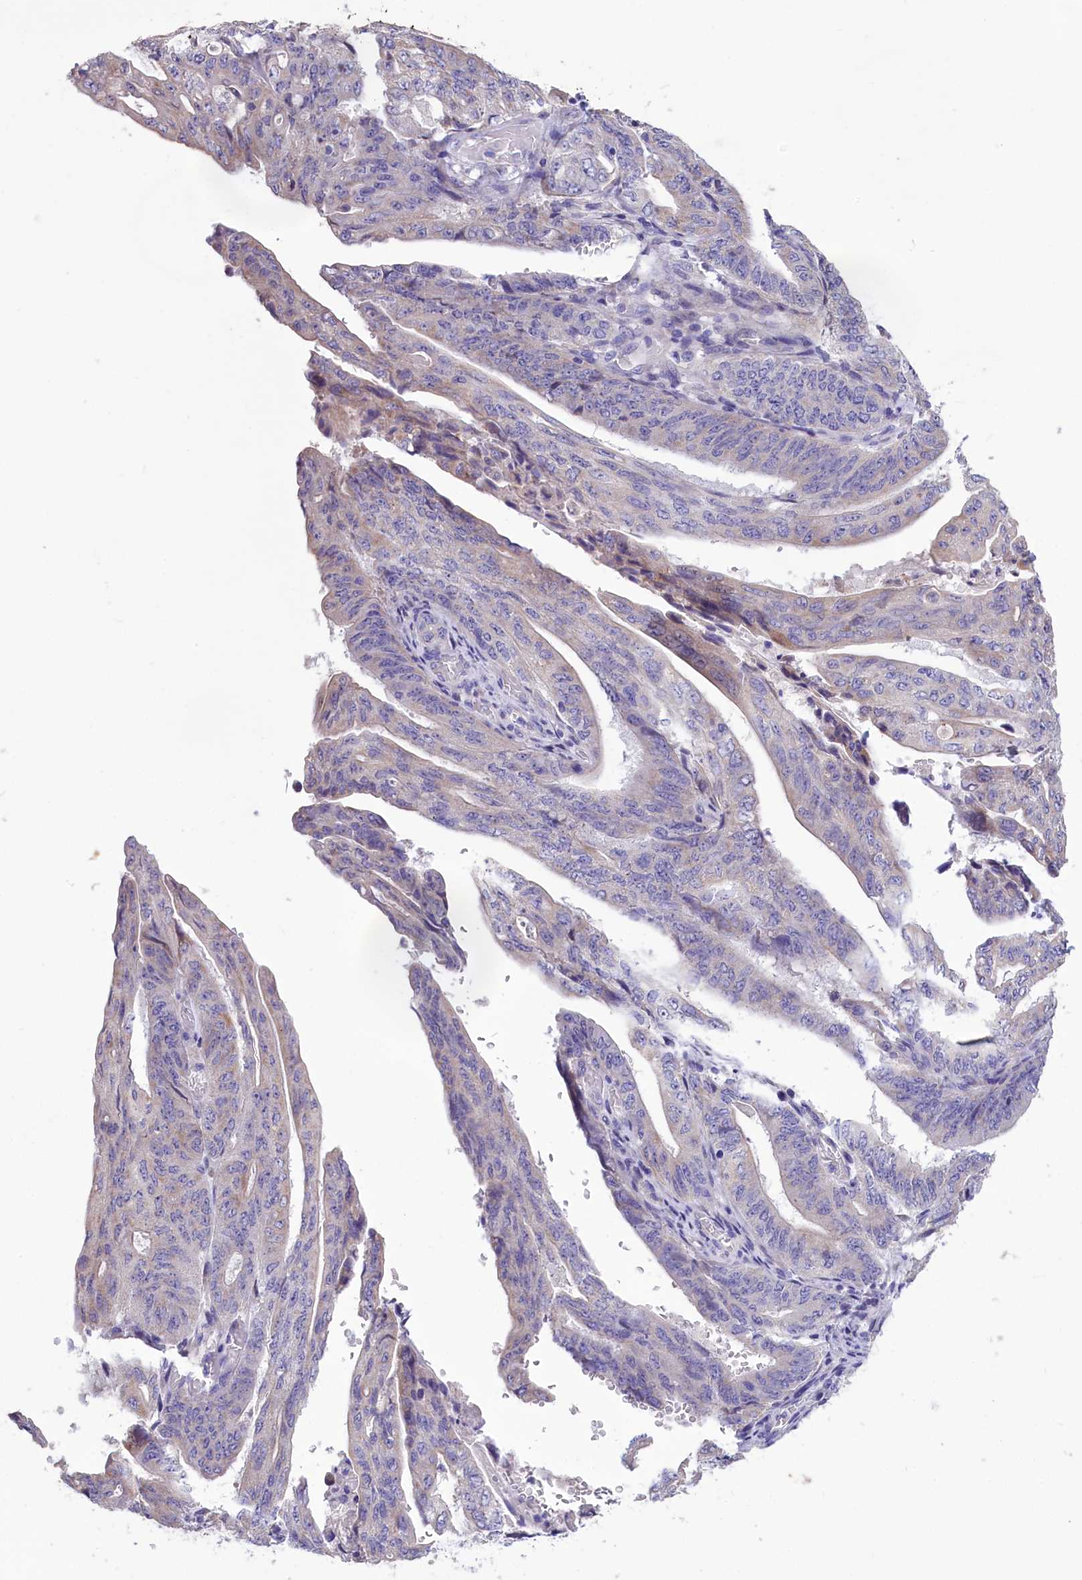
{"staining": {"intensity": "weak", "quantity": "<25%", "location": "cytoplasmic/membranous"}, "tissue": "stomach cancer", "cell_type": "Tumor cells", "image_type": "cancer", "snomed": [{"axis": "morphology", "description": "Adenocarcinoma, NOS"}, {"axis": "topography", "description": "Stomach"}], "caption": "DAB (3,3'-diaminobenzidine) immunohistochemical staining of human stomach cancer (adenocarcinoma) displays no significant expression in tumor cells.", "gene": "CYP2U1", "patient": {"sex": "female", "age": 73}}